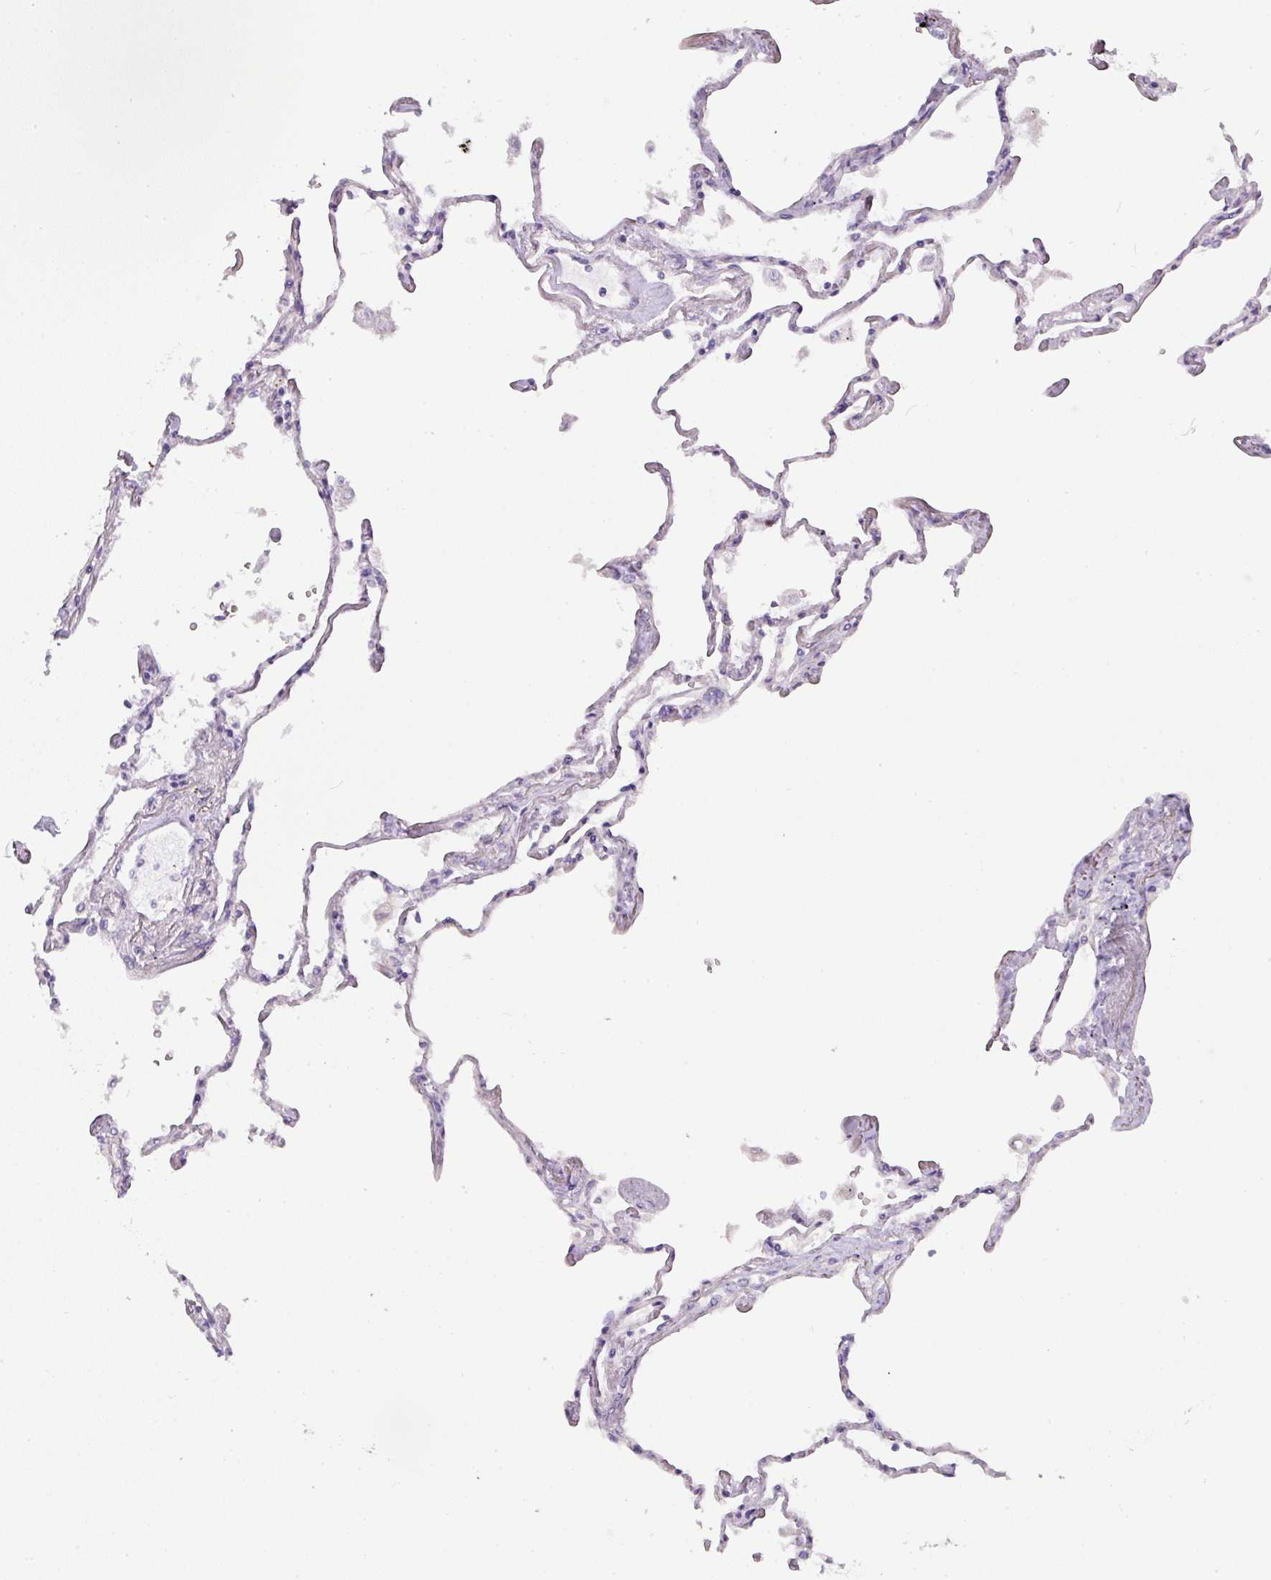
{"staining": {"intensity": "negative", "quantity": "none", "location": "none"}, "tissue": "lung", "cell_type": "Alveolar cells", "image_type": "normal", "snomed": [{"axis": "morphology", "description": "Normal tissue, NOS"}, {"axis": "topography", "description": "Lung"}], "caption": "IHC of normal lung shows no staining in alveolar cells.", "gene": "OR52N1", "patient": {"sex": "female", "age": 67}}